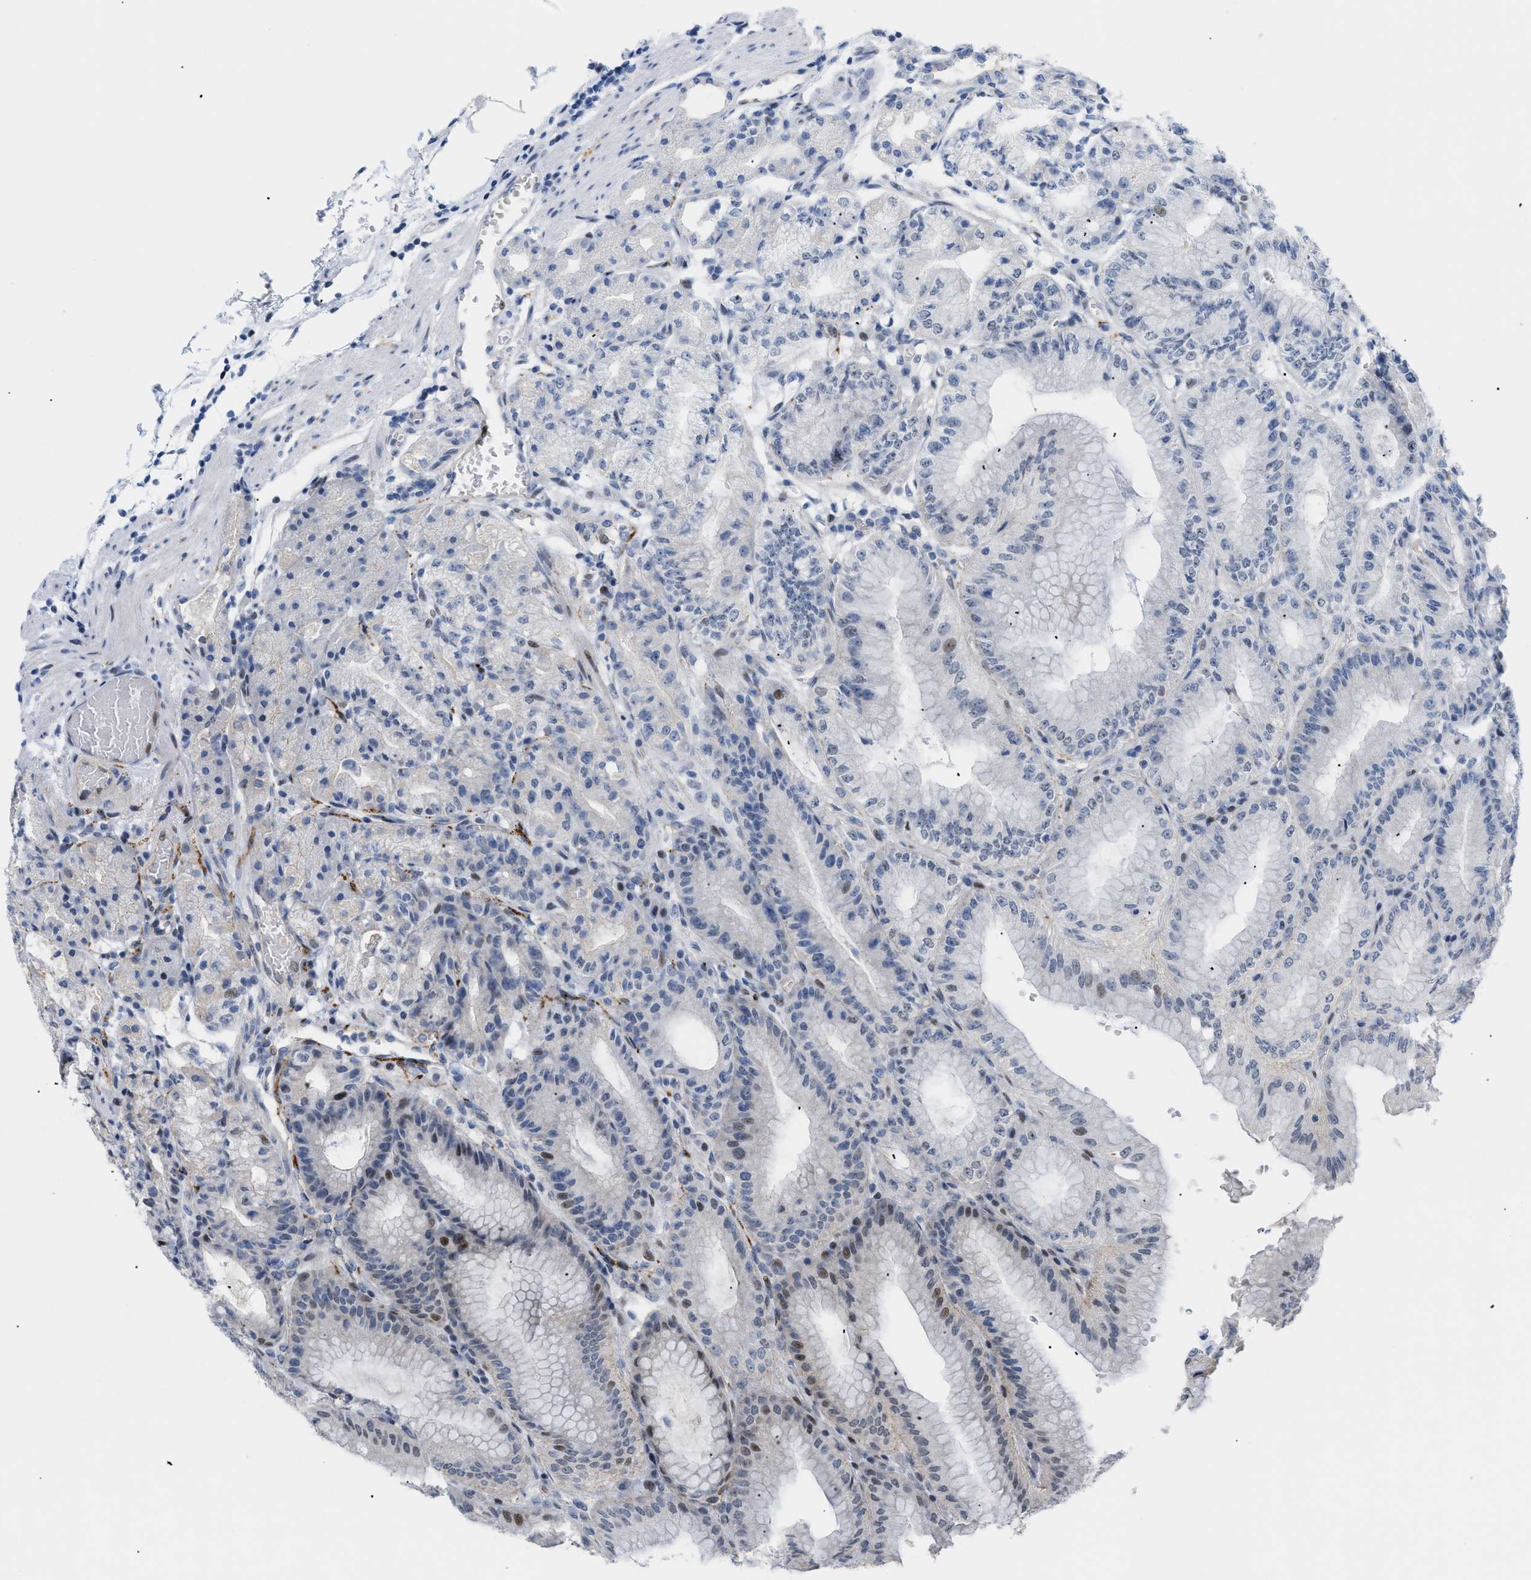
{"staining": {"intensity": "strong", "quantity": "<25%", "location": "nuclear"}, "tissue": "stomach", "cell_type": "Glandular cells", "image_type": "normal", "snomed": [{"axis": "morphology", "description": "Normal tissue, NOS"}, {"axis": "topography", "description": "Stomach, lower"}], "caption": "Brown immunohistochemical staining in unremarkable stomach demonstrates strong nuclear positivity in approximately <25% of glandular cells.", "gene": "MED1", "patient": {"sex": "male", "age": 71}}